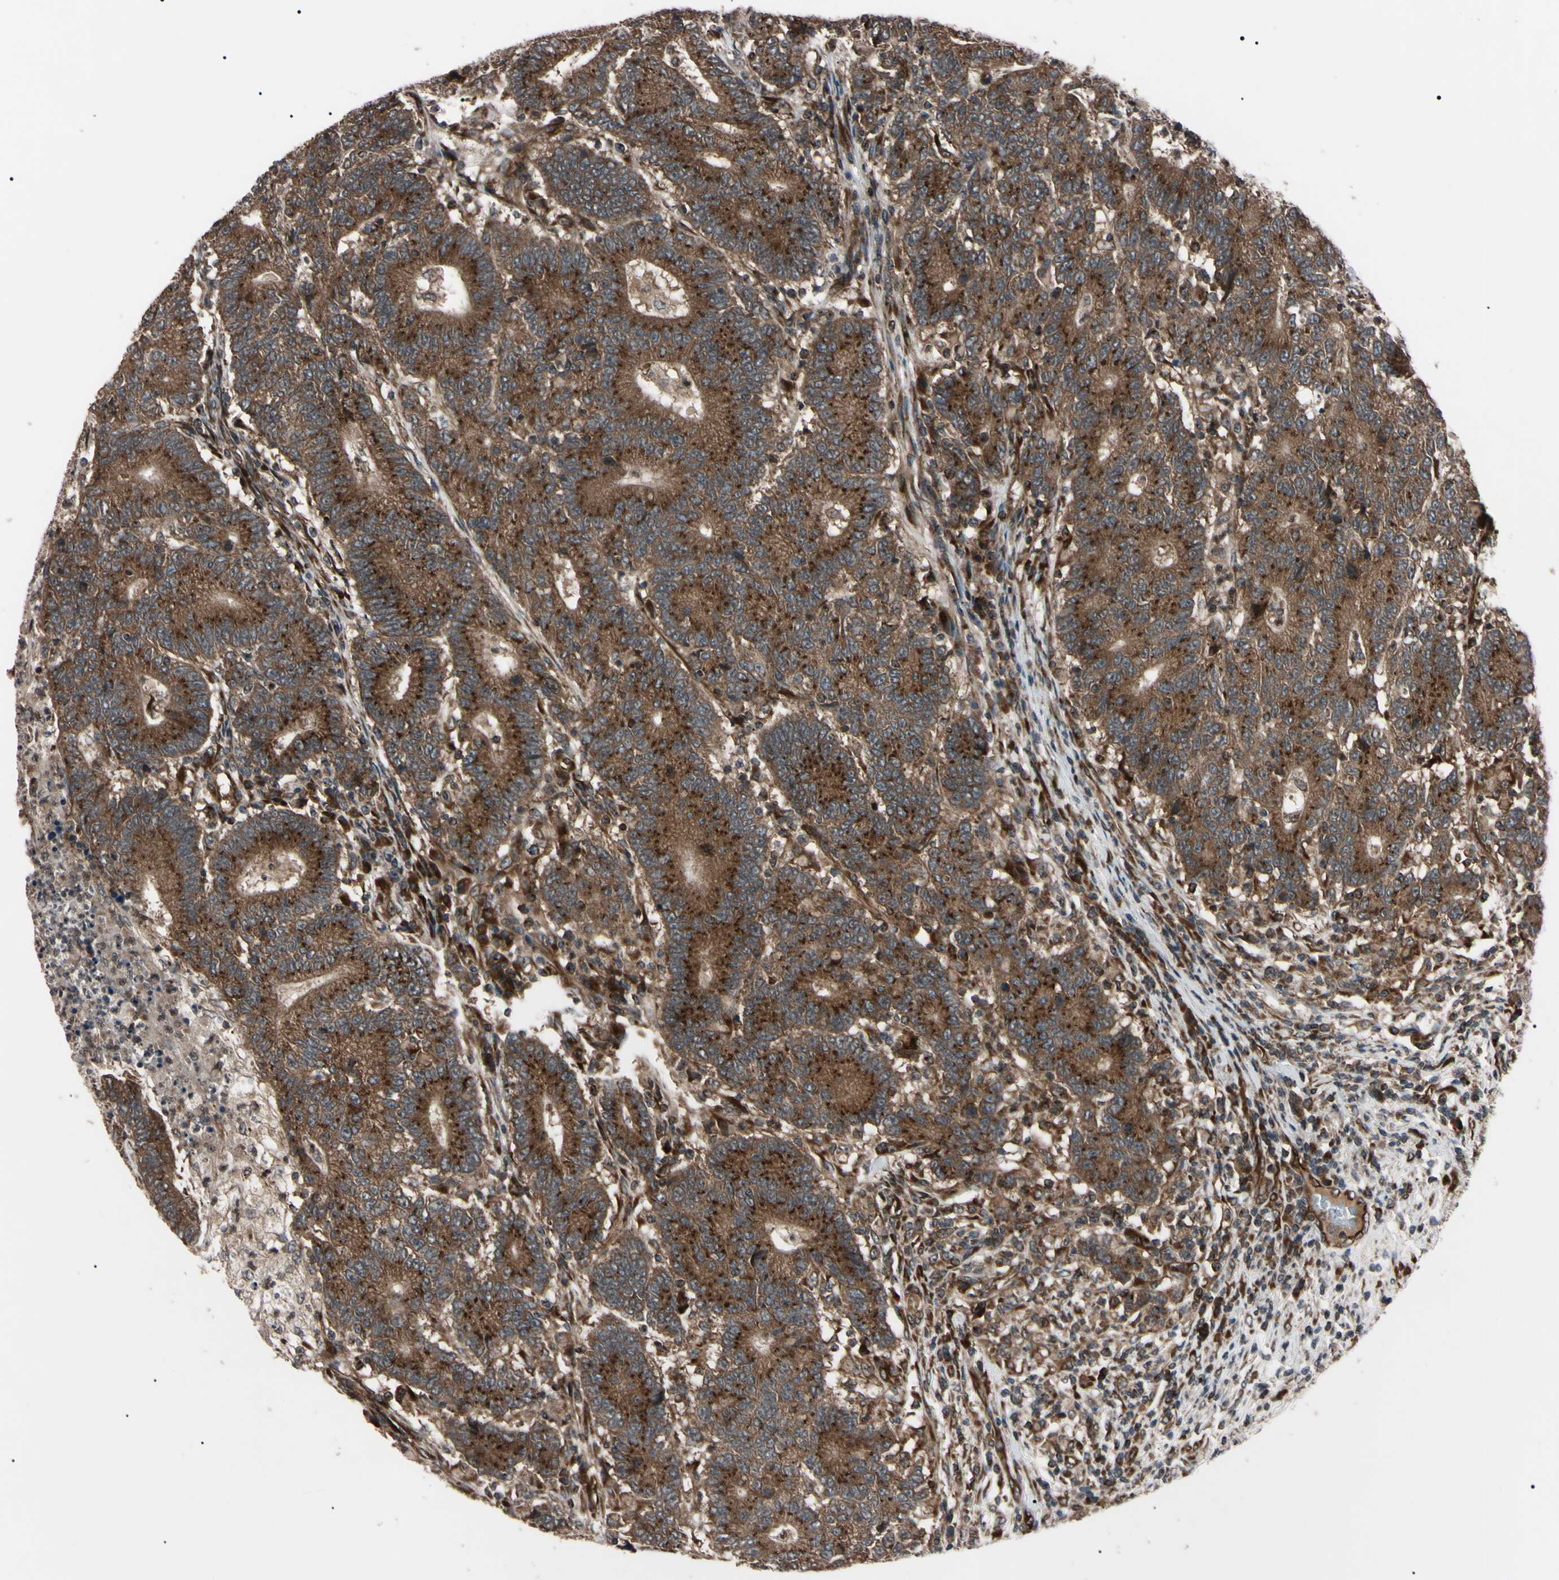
{"staining": {"intensity": "strong", "quantity": ">75%", "location": "cytoplasmic/membranous"}, "tissue": "colorectal cancer", "cell_type": "Tumor cells", "image_type": "cancer", "snomed": [{"axis": "morphology", "description": "Normal tissue, NOS"}, {"axis": "morphology", "description": "Adenocarcinoma, NOS"}, {"axis": "topography", "description": "Colon"}], "caption": "This photomicrograph displays colorectal adenocarcinoma stained with immunohistochemistry to label a protein in brown. The cytoplasmic/membranous of tumor cells show strong positivity for the protein. Nuclei are counter-stained blue.", "gene": "GUCY1B1", "patient": {"sex": "female", "age": 75}}